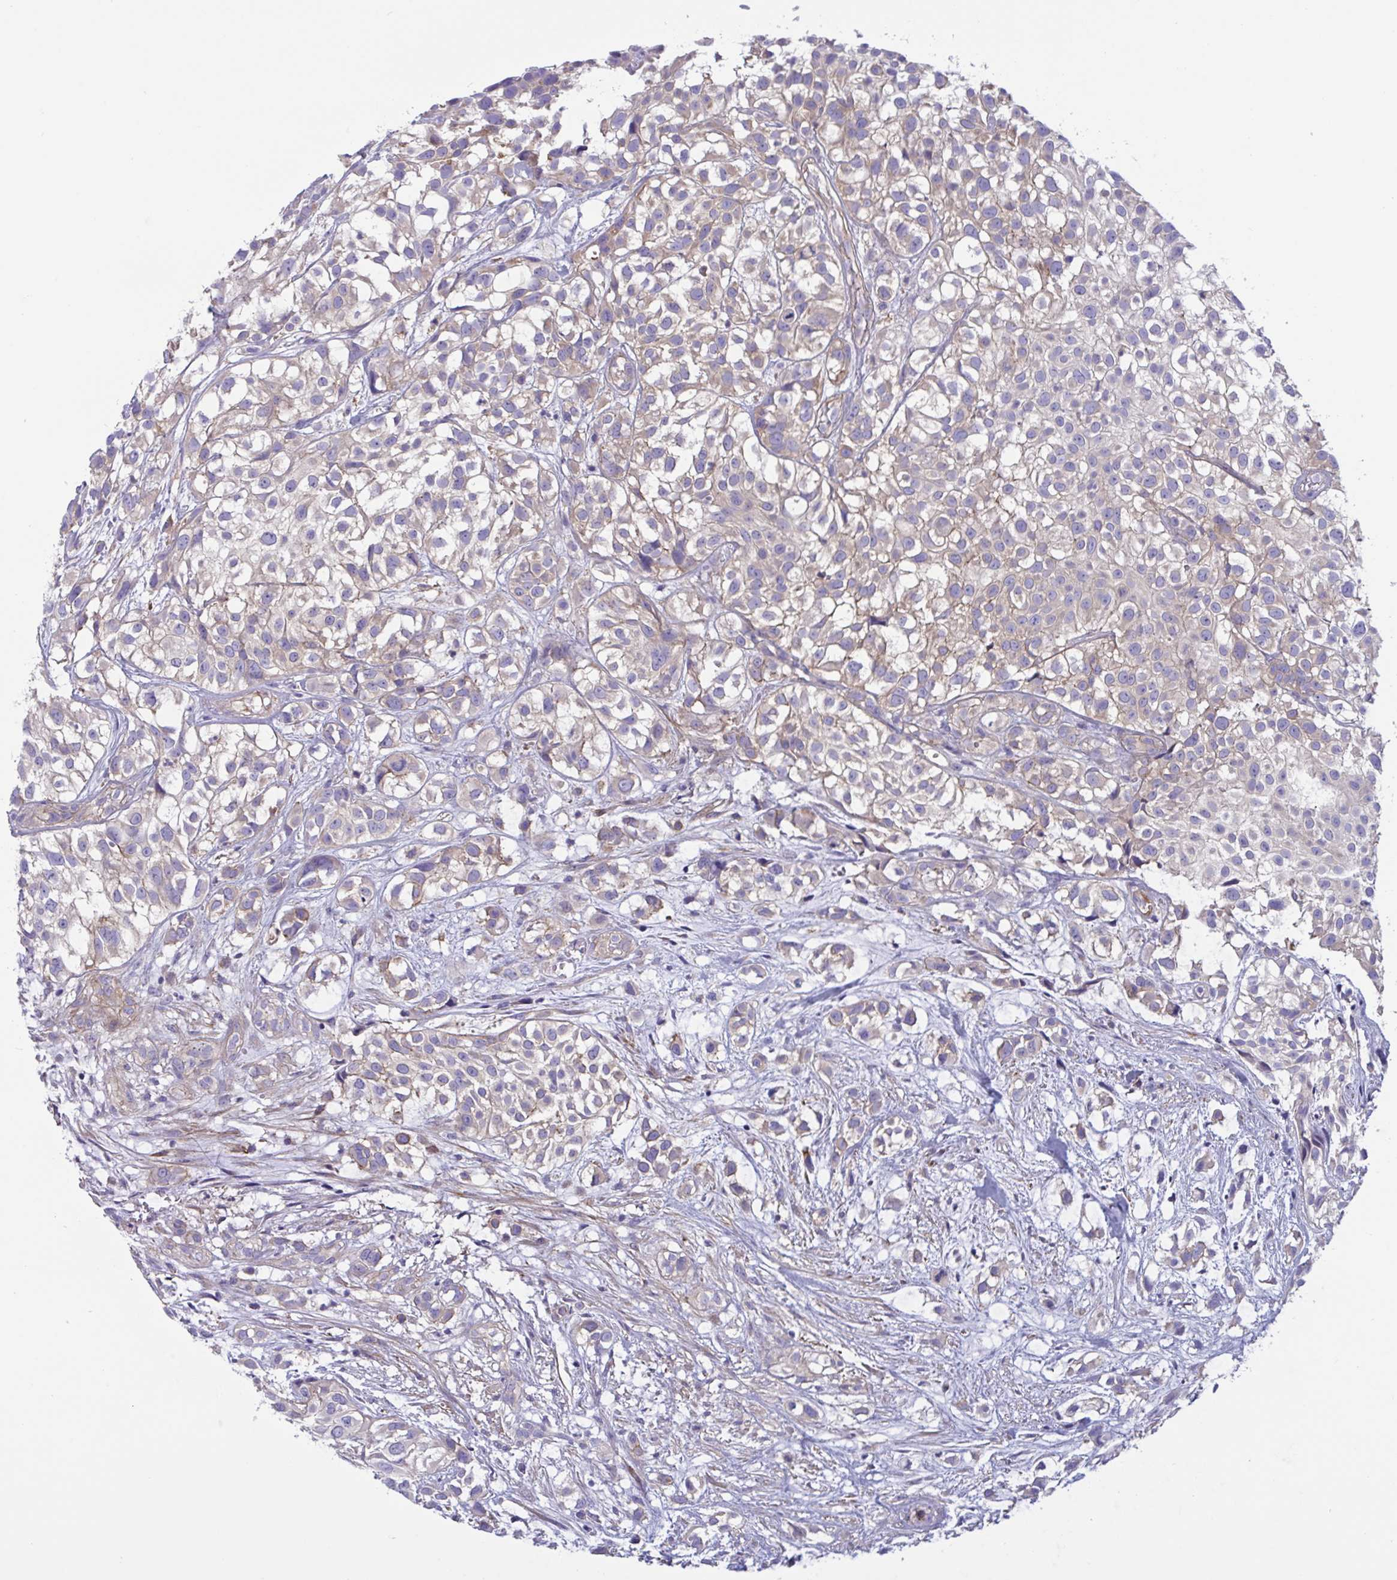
{"staining": {"intensity": "weak", "quantity": "<25%", "location": "cytoplasmic/membranous"}, "tissue": "urothelial cancer", "cell_type": "Tumor cells", "image_type": "cancer", "snomed": [{"axis": "morphology", "description": "Urothelial carcinoma, High grade"}, {"axis": "topography", "description": "Urinary bladder"}], "caption": "IHC of urothelial cancer displays no positivity in tumor cells.", "gene": "OXLD1", "patient": {"sex": "male", "age": 56}}